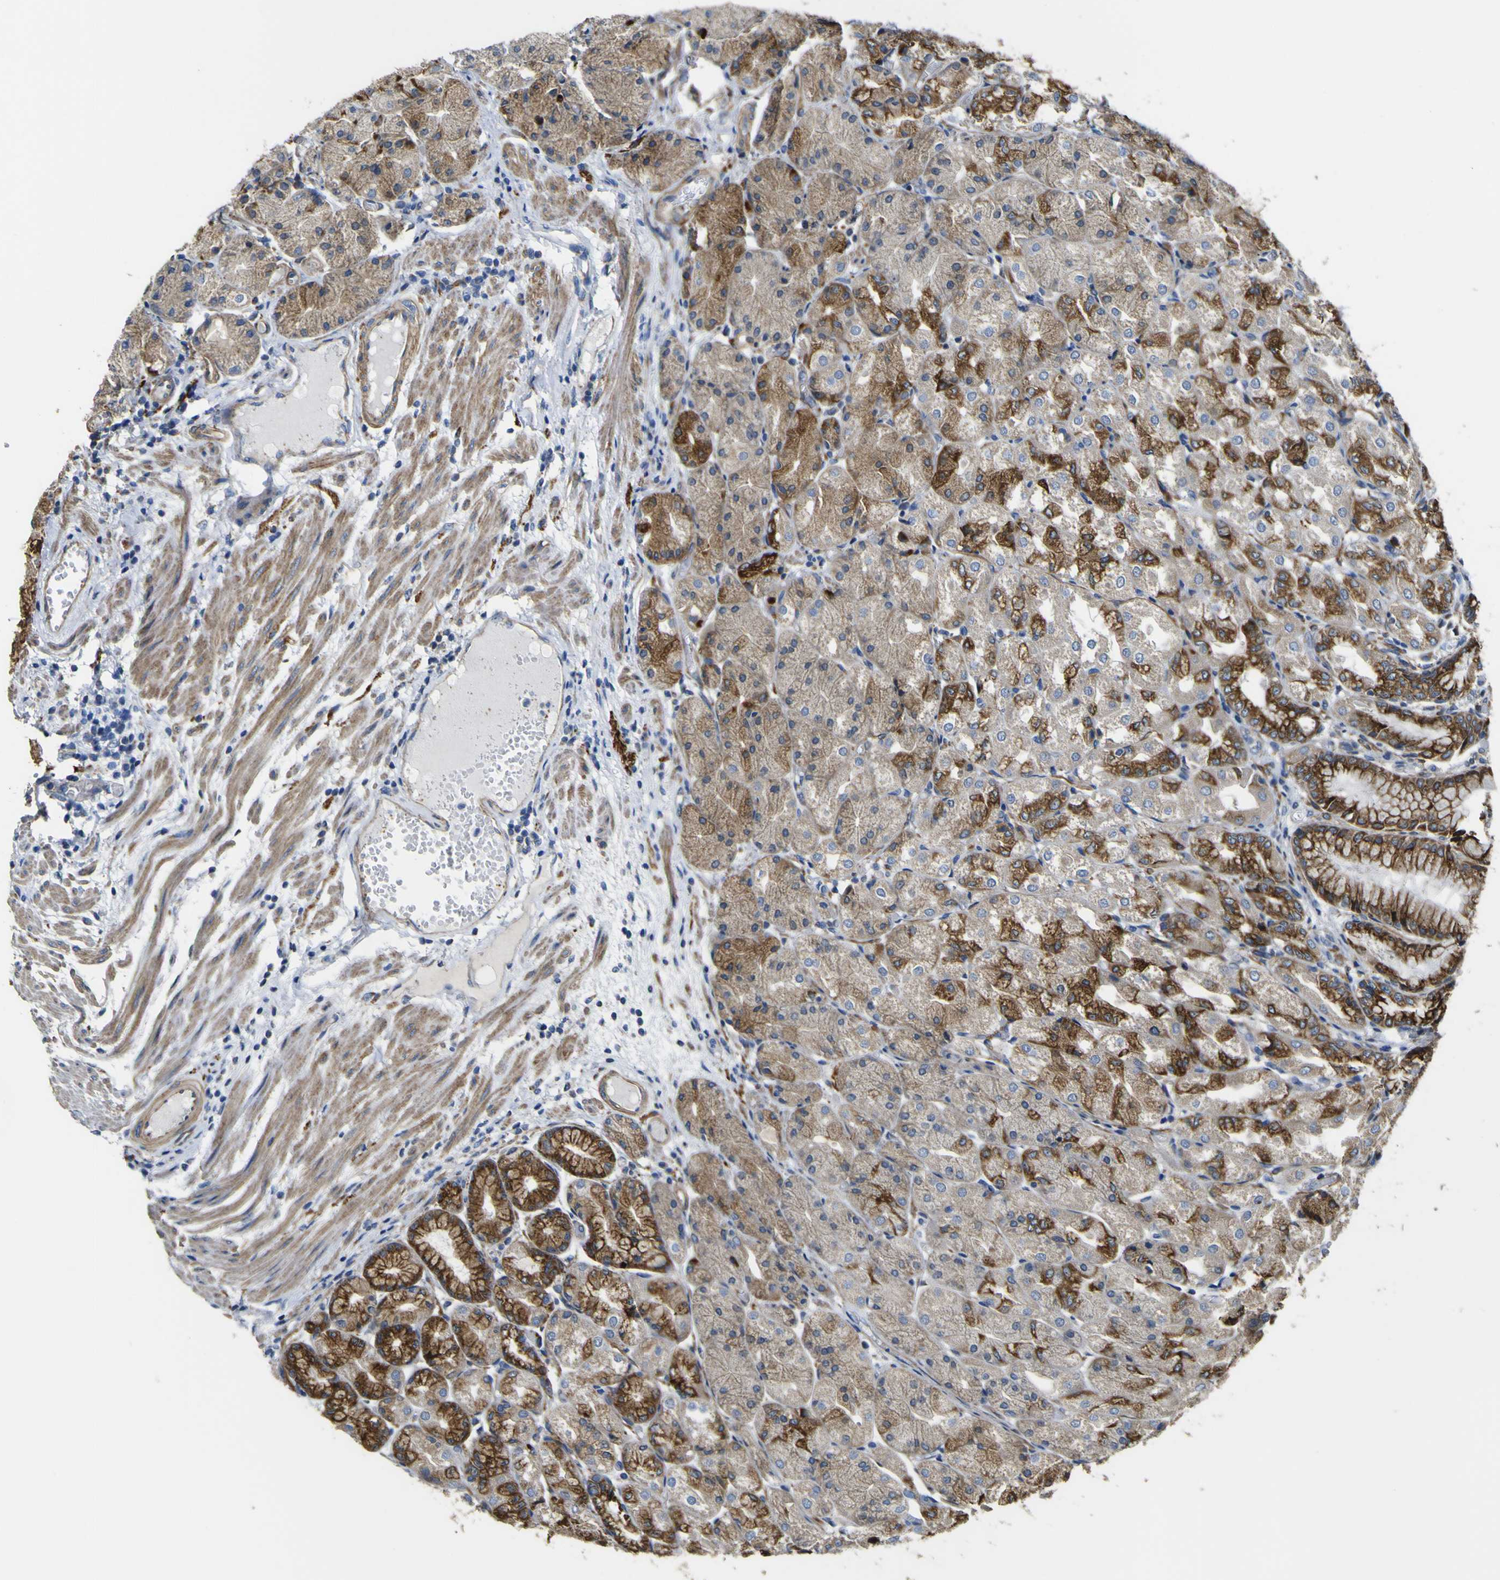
{"staining": {"intensity": "strong", "quantity": "25%-75%", "location": "cytoplasmic/membranous"}, "tissue": "stomach", "cell_type": "Glandular cells", "image_type": "normal", "snomed": [{"axis": "morphology", "description": "Normal tissue, NOS"}, {"axis": "topography", "description": "Stomach, upper"}], "caption": "An immunohistochemistry (IHC) micrograph of benign tissue is shown. Protein staining in brown shows strong cytoplasmic/membranous positivity in stomach within glandular cells. (Brightfield microscopy of DAB IHC at high magnification).", "gene": "ALDH18A1", "patient": {"sex": "male", "age": 72}}